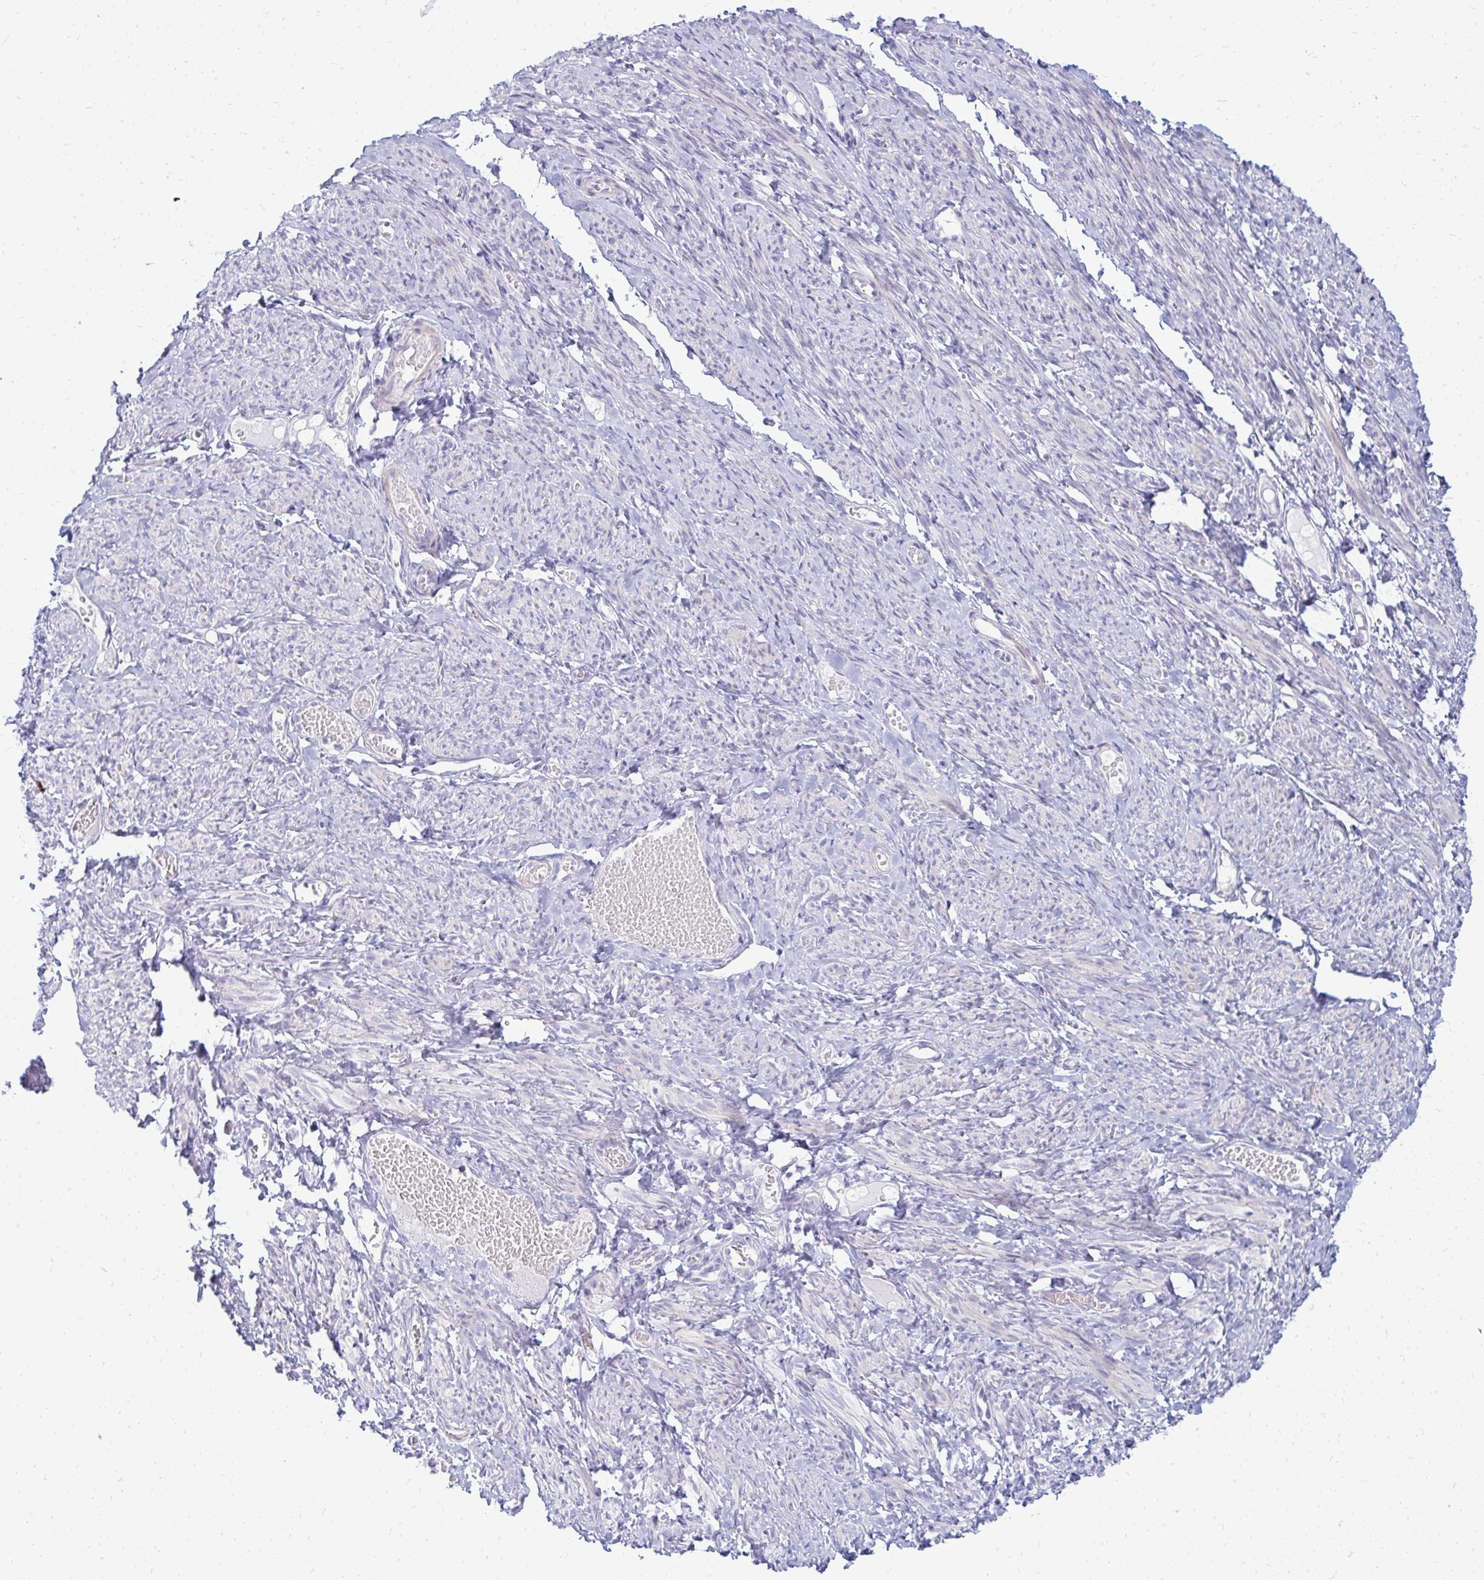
{"staining": {"intensity": "negative", "quantity": "none", "location": "none"}, "tissue": "smooth muscle", "cell_type": "Smooth muscle cells", "image_type": "normal", "snomed": [{"axis": "morphology", "description": "Normal tissue, NOS"}, {"axis": "topography", "description": "Smooth muscle"}], "caption": "An IHC histopathology image of unremarkable smooth muscle is shown. There is no staining in smooth muscle cells of smooth muscle.", "gene": "TSPEAR", "patient": {"sex": "female", "age": 65}}